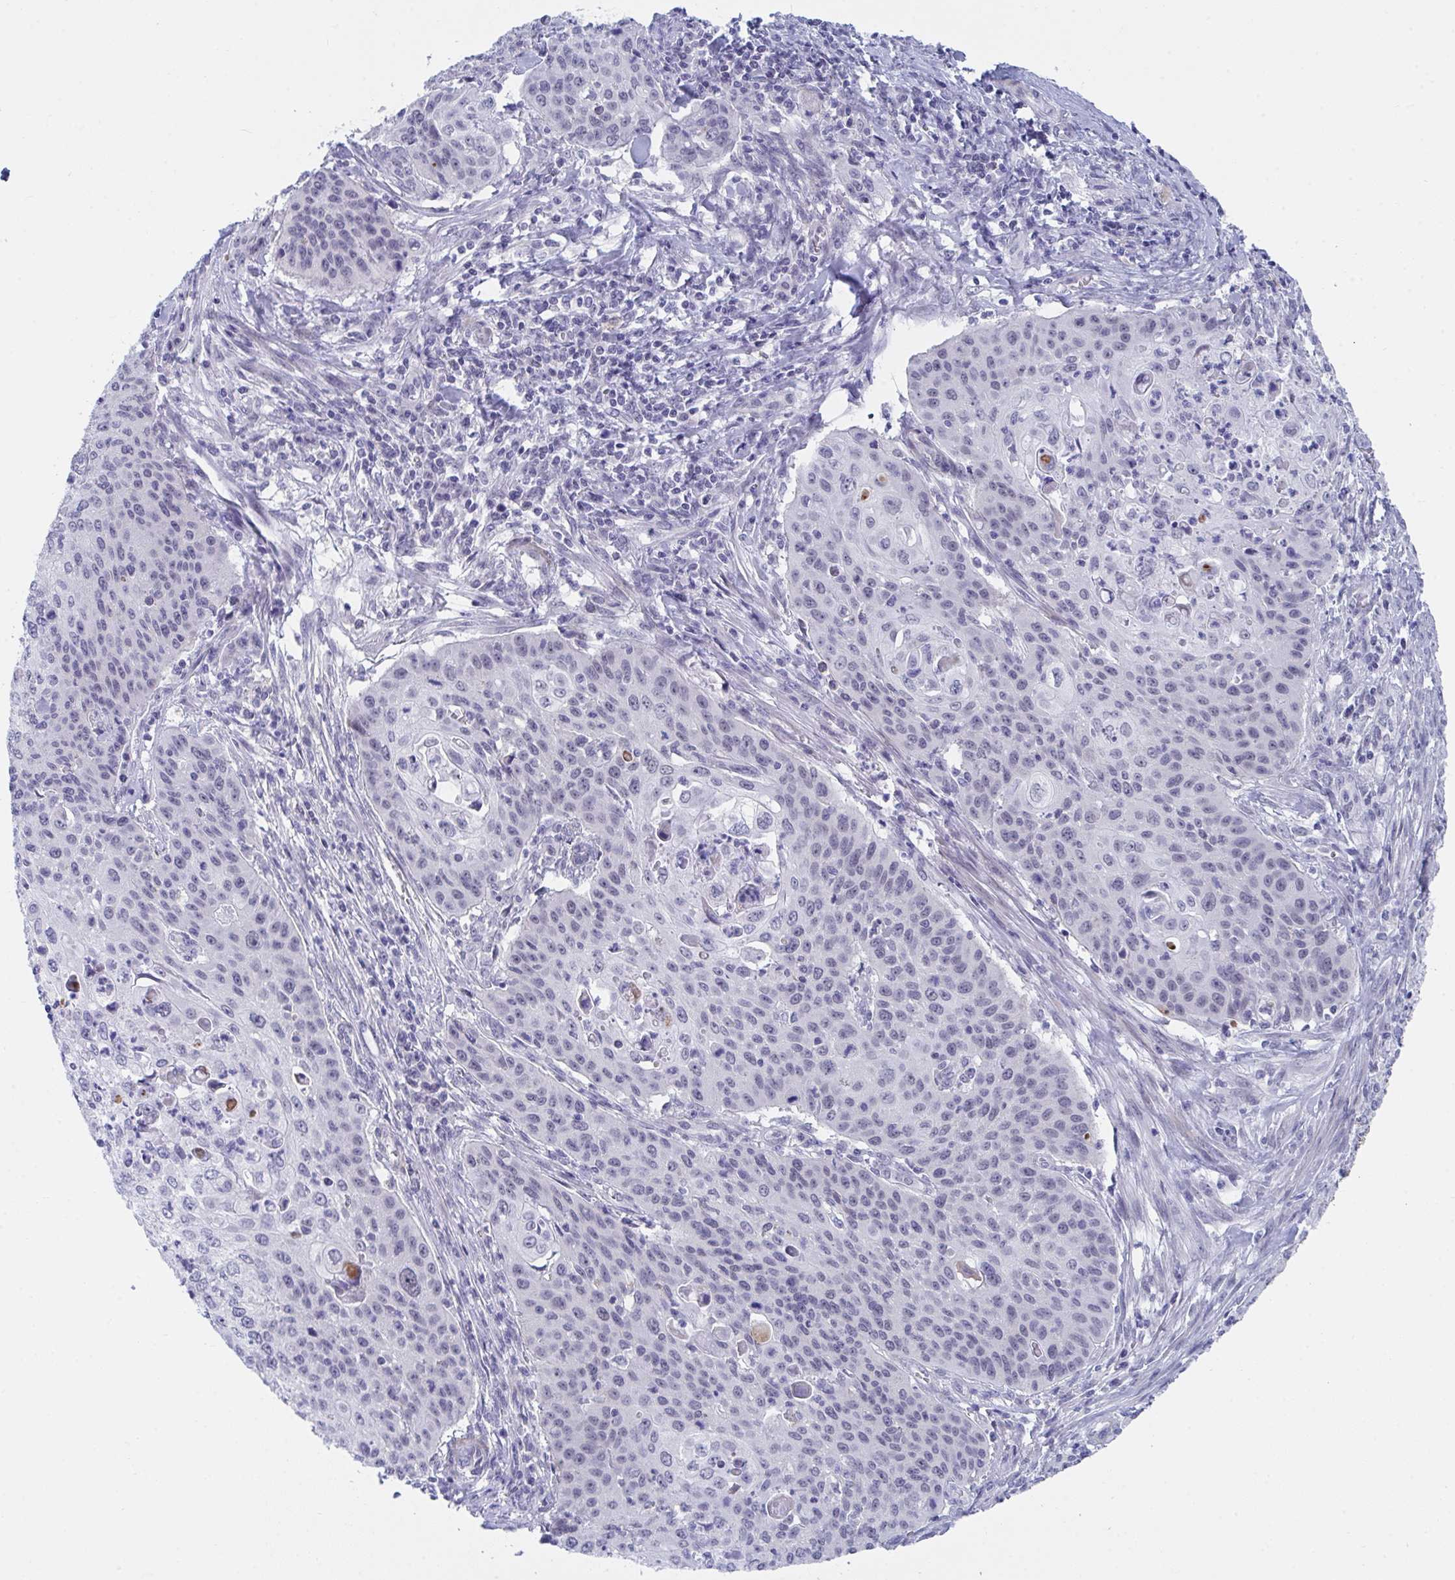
{"staining": {"intensity": "weak", "quantity": "<25%", "location": "cytoplasmic/membranous"}, "tissue": "cervical cancer", "cell_type": "Tumor cells", "image_type": "cancer", "snomed": [{"axis": "morphology", "description": "Squamous cell carcinoma, NOS"}, {"axis": "topography", "description": "Cervix"}], "caption": "This is an immunohistochemistry micrograph of human cervical cancer (squamous cell carcinoma). There is no positivity in tumor cells.", "gene": "DAOA", "patient": {"sex": "female", "age": 65}}